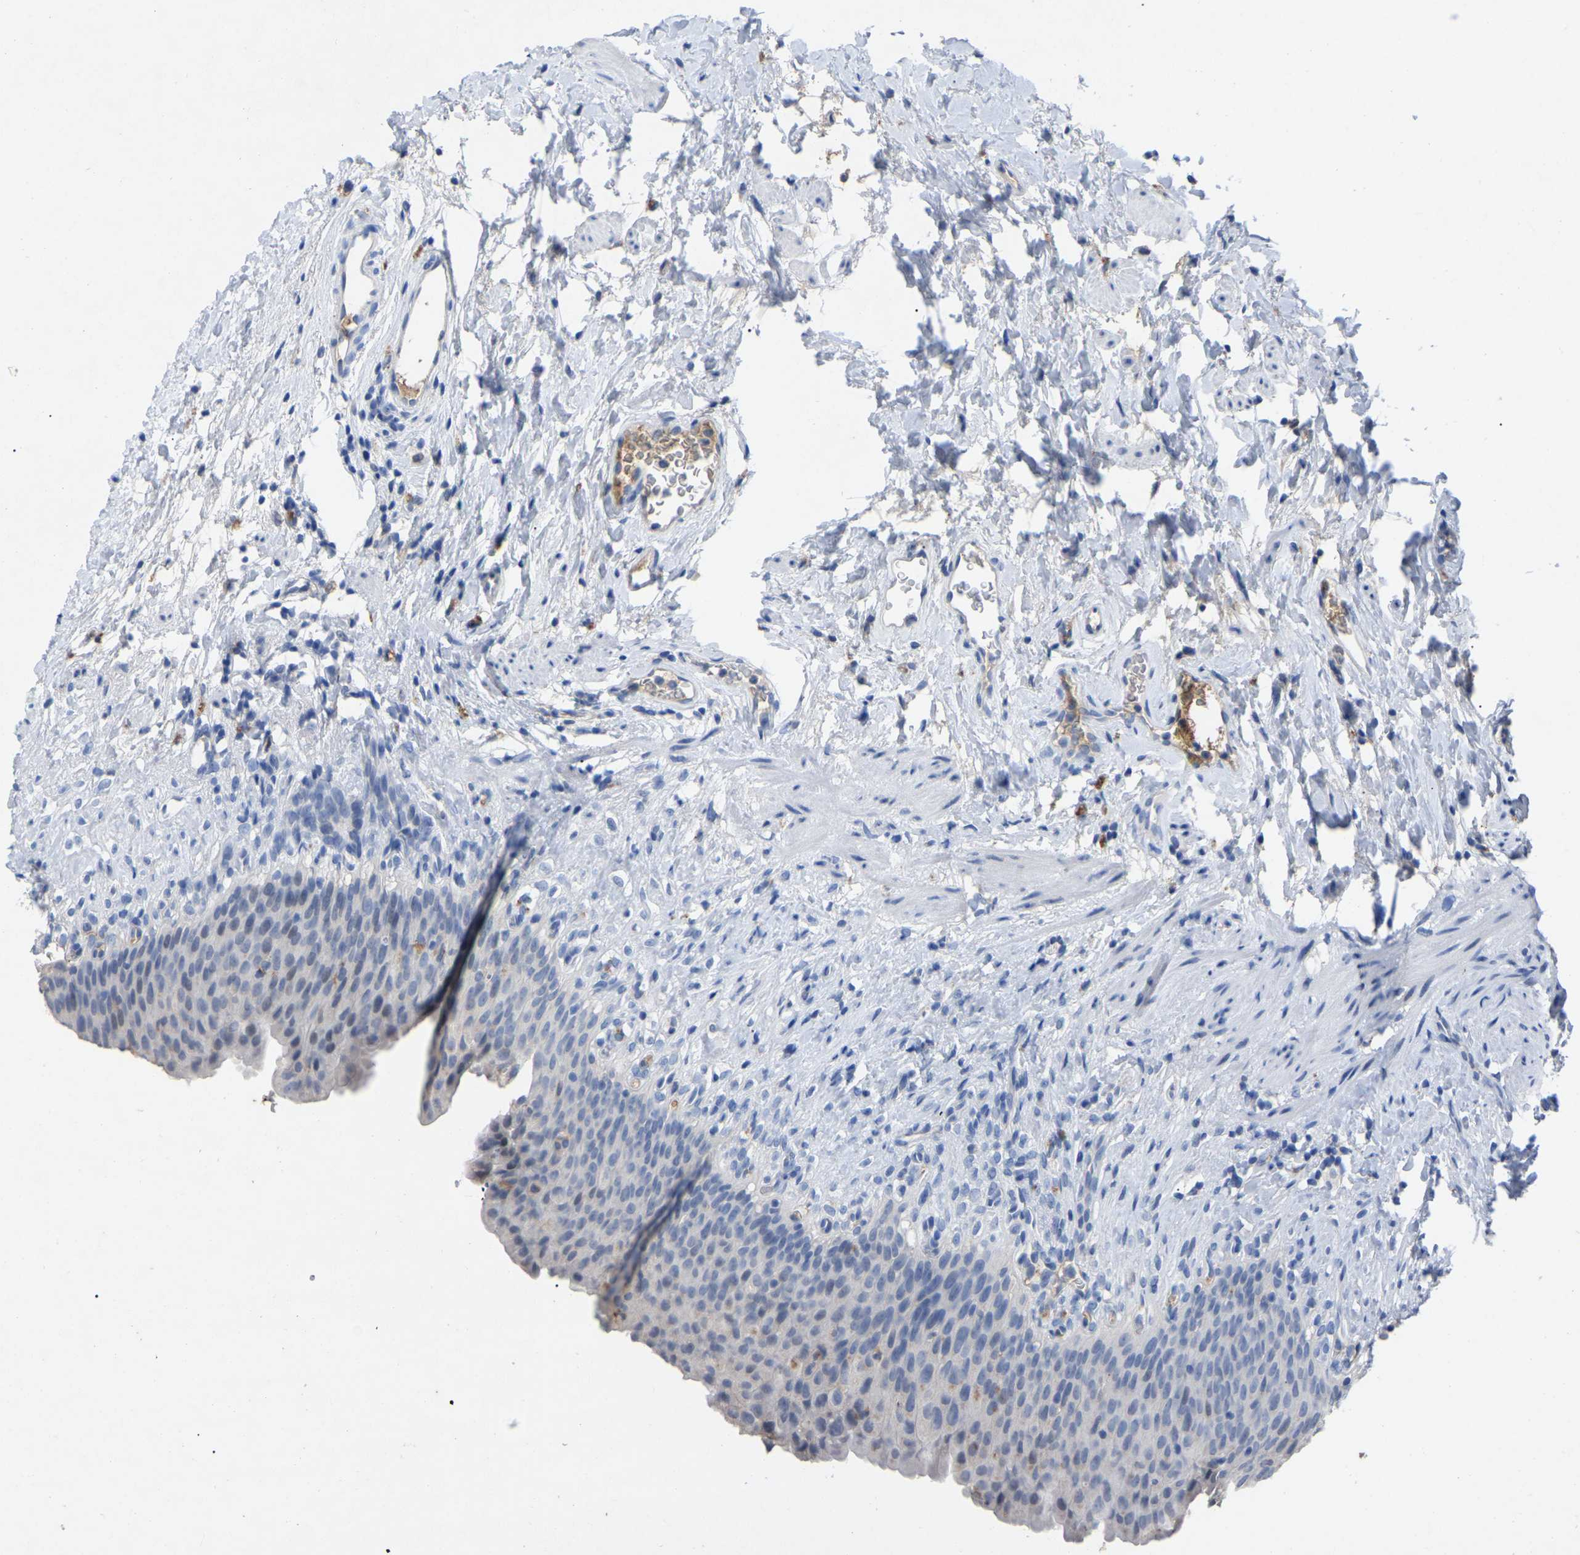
{"staining": {"intensity": "negative", "quantity": "none", "location": "none"}, "tissue": "urinary bladder", "cell_type": "Urothelial cells", "image_type": "normal", "snomed": [{"axis": "morphology", "description": "Normal tissue, NOS"}, {"axis": "topography", "description": "Urinary bladder"}], "caption": "Urinary bladder stained for a protein using IHC displays no staining urothelial cells.", "gene": "SMPD2", "patient": {"sex": "female", "age": 79}}